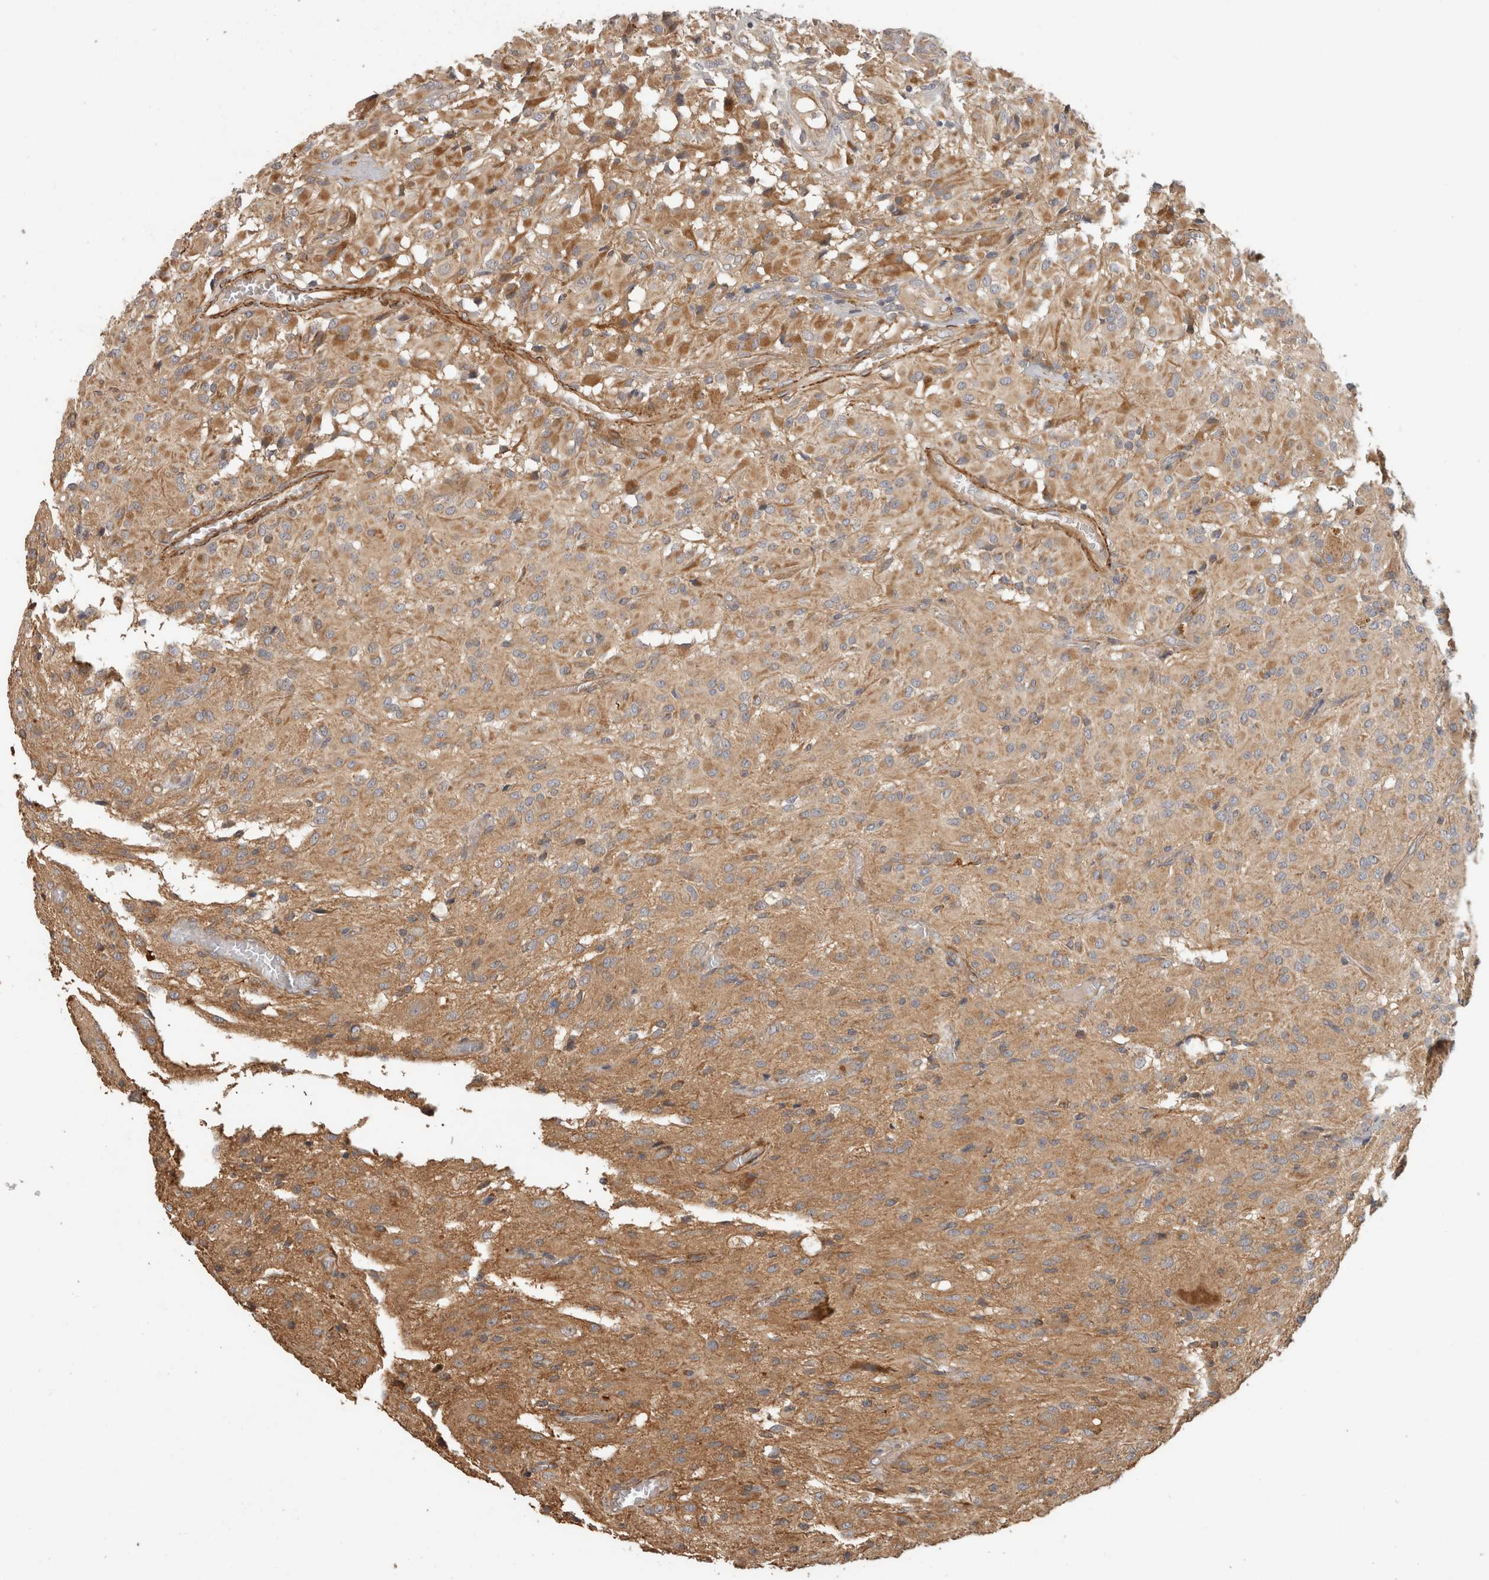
{"staining": {"intensity": "moderate", "quantity": ">75%", "location": "cytoplasmic/membranous"}, "tissue": "glioma", "cell_type": "Tumor cells", "image_type": "cancer", "snomed": [{"axis": "morphology", "description": "Glioma, malignant, High grade"}, {"axis": "topography", "description": "Brain"}], "caption": "The immunohistochemical stain highlights moderate cytoplasmic/membranous positivity in tumor cells of malignant glioma (high-grade) tissue.", "gene": "SIPA1L2", "patient": {"sex": "female", "age": 59}}